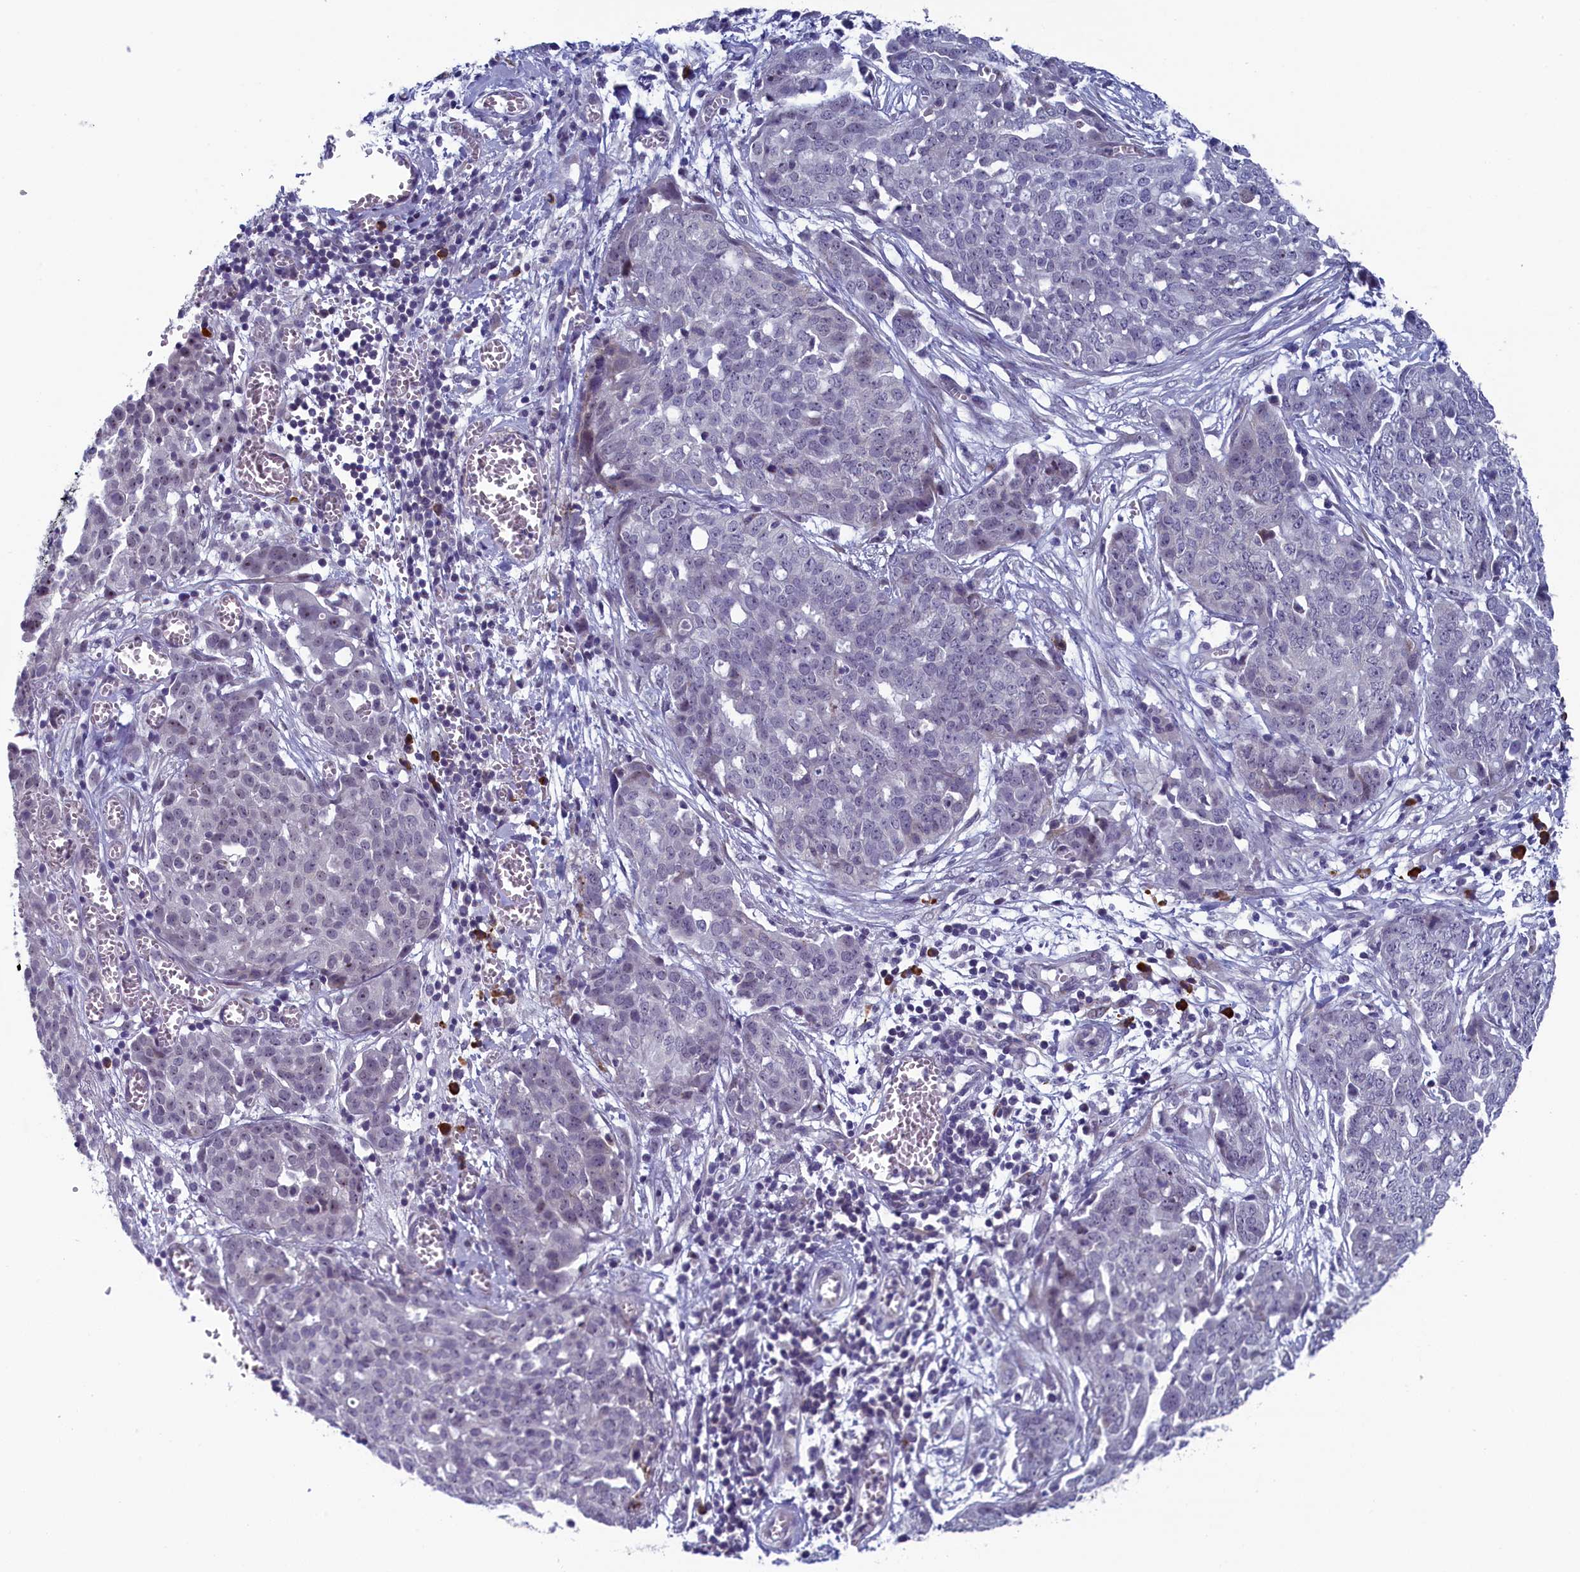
{"staining": {"intensity": "negative", "quantity": "none", "location": "none"}, "tissue": "ovarian cancer", "cell_type": "Tumor cells", "image_type": "cancer", "snomed": [{"axis": "morphology", "description": "Cystadenocarcinoma, serous, NOS"}, {"axis": "topography", "description": "Soft tissue"}, {"axis": "topography", "description": "Ovary"}], "caption": "A histopathology image of human ovarian serous cystadenocarcinoma is negative for staining in tumor cells. Brightfield microscopy of immunohistochemistry stained with DAB (3,3'-diaminobenzidine) (brown) and hematoxylin (blue), captured at high magnification.", "gene": "CNEP1R1", "patient": {"sex": "female", "age": 57}}